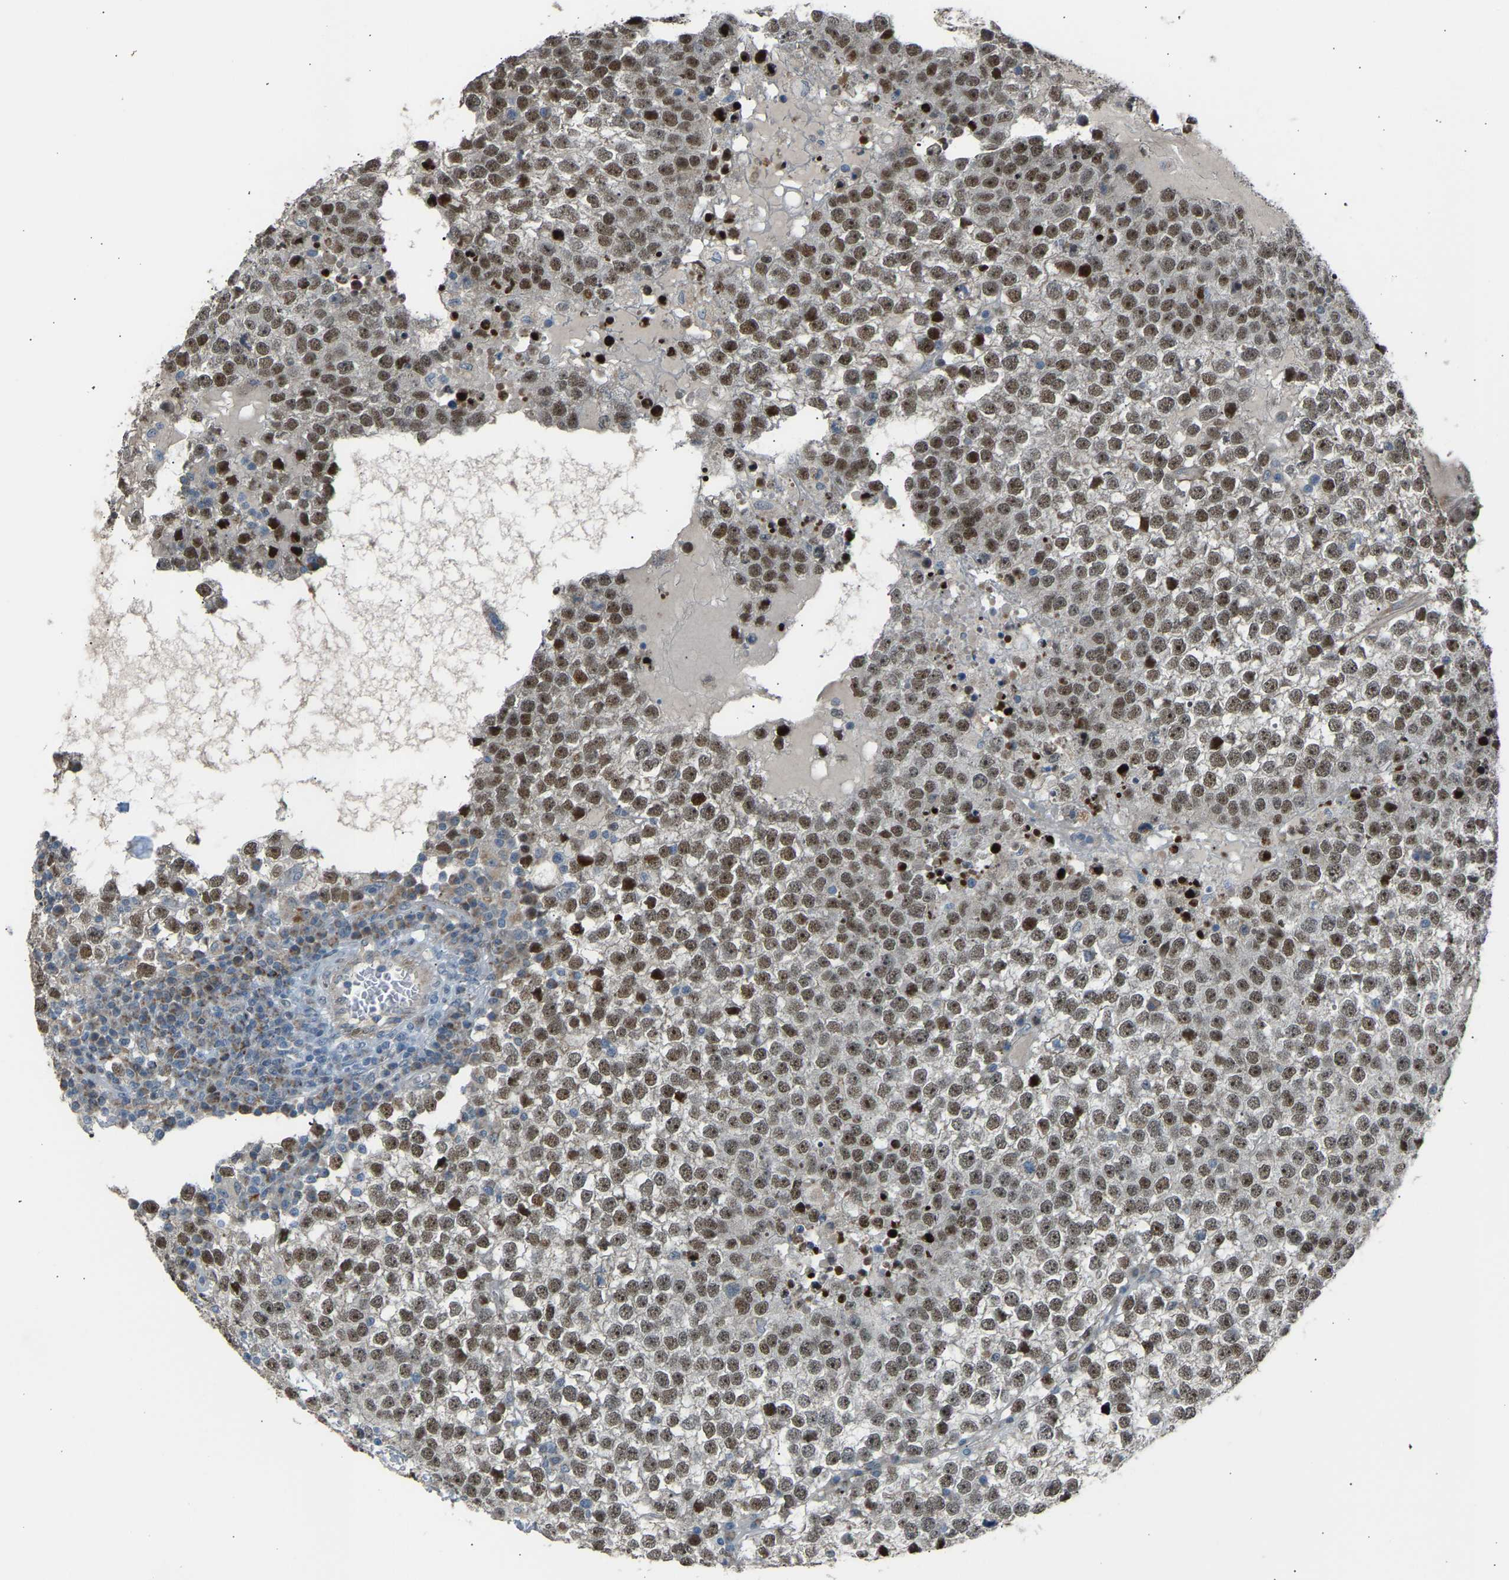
{"staining": {"intensity": "moderate", "quantity": ">75%", "location": "nuclear"}, "tissue": "testis cancer", "cell_type": "Tumor cells", "image_type": "cancer", "snomed": [{"axis": "morphology", "description": "Seminoma, NOS"}, {"axis": "topography", "description": "Testis"}], "caption": "Protein analysis of testis cancer tissue reveals moderate nuclear positivity in about >75% of tumor cells.", "gene": "VPS41", "patient": {"sex": "male", "age": 65}}